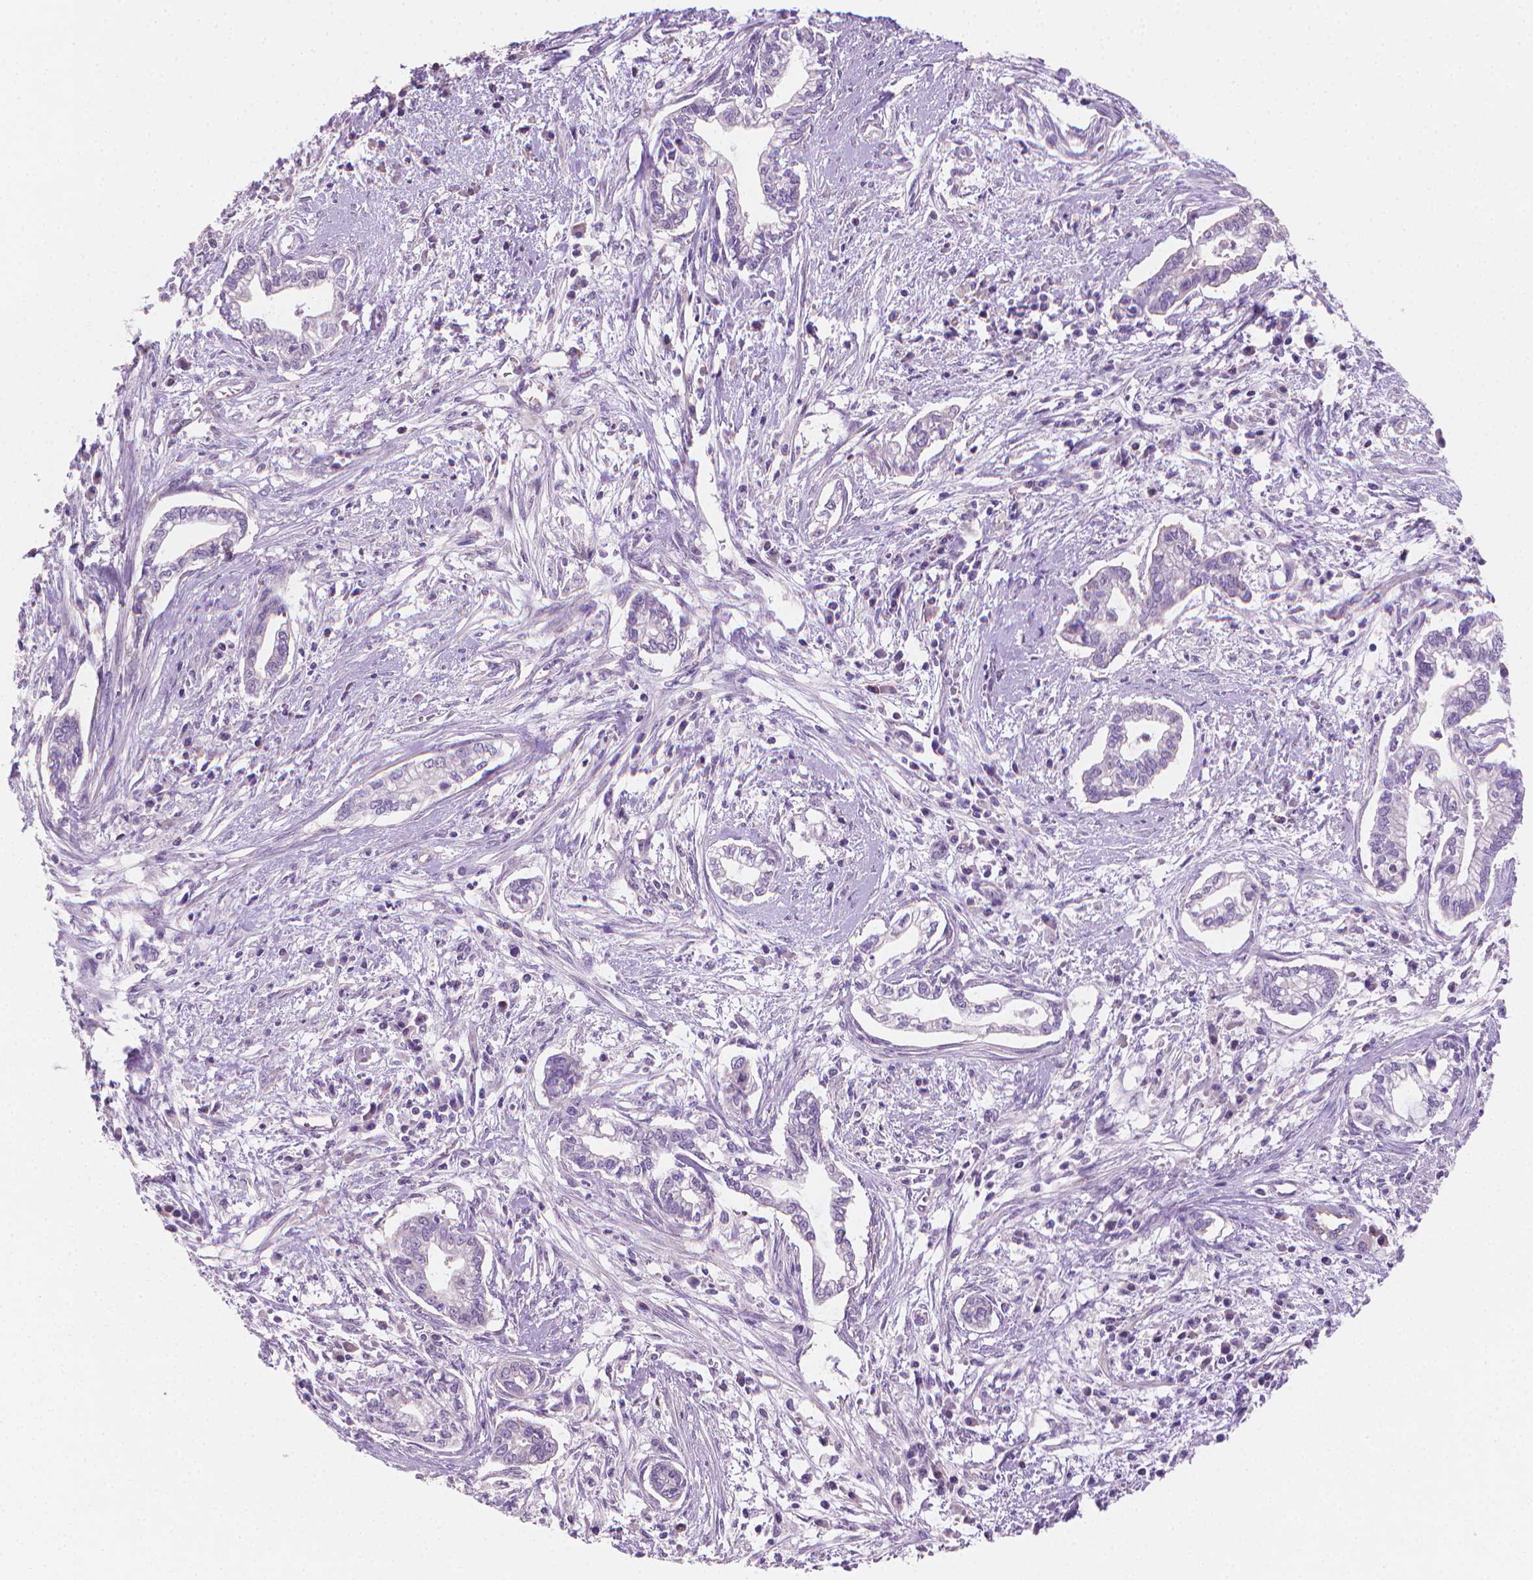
{"staining": {"intensity": "negative", "quantity": "none", "location": "none"}, "tissue": "cervical cancer", "cell_type": "Tumor cells", "image_type": "cancer", "snomed": [{"axis": "morphology", "description": "Adenocarcinoma, NOS"}, {"axis": "topography", "description": "Cervix"}], "caption": "Tumor cells are negative for protein expression in human cervical cancer. Nuclei are stained in blue.", "gene": "CLXN", "patient": {"sex": "female", "age": 62}}